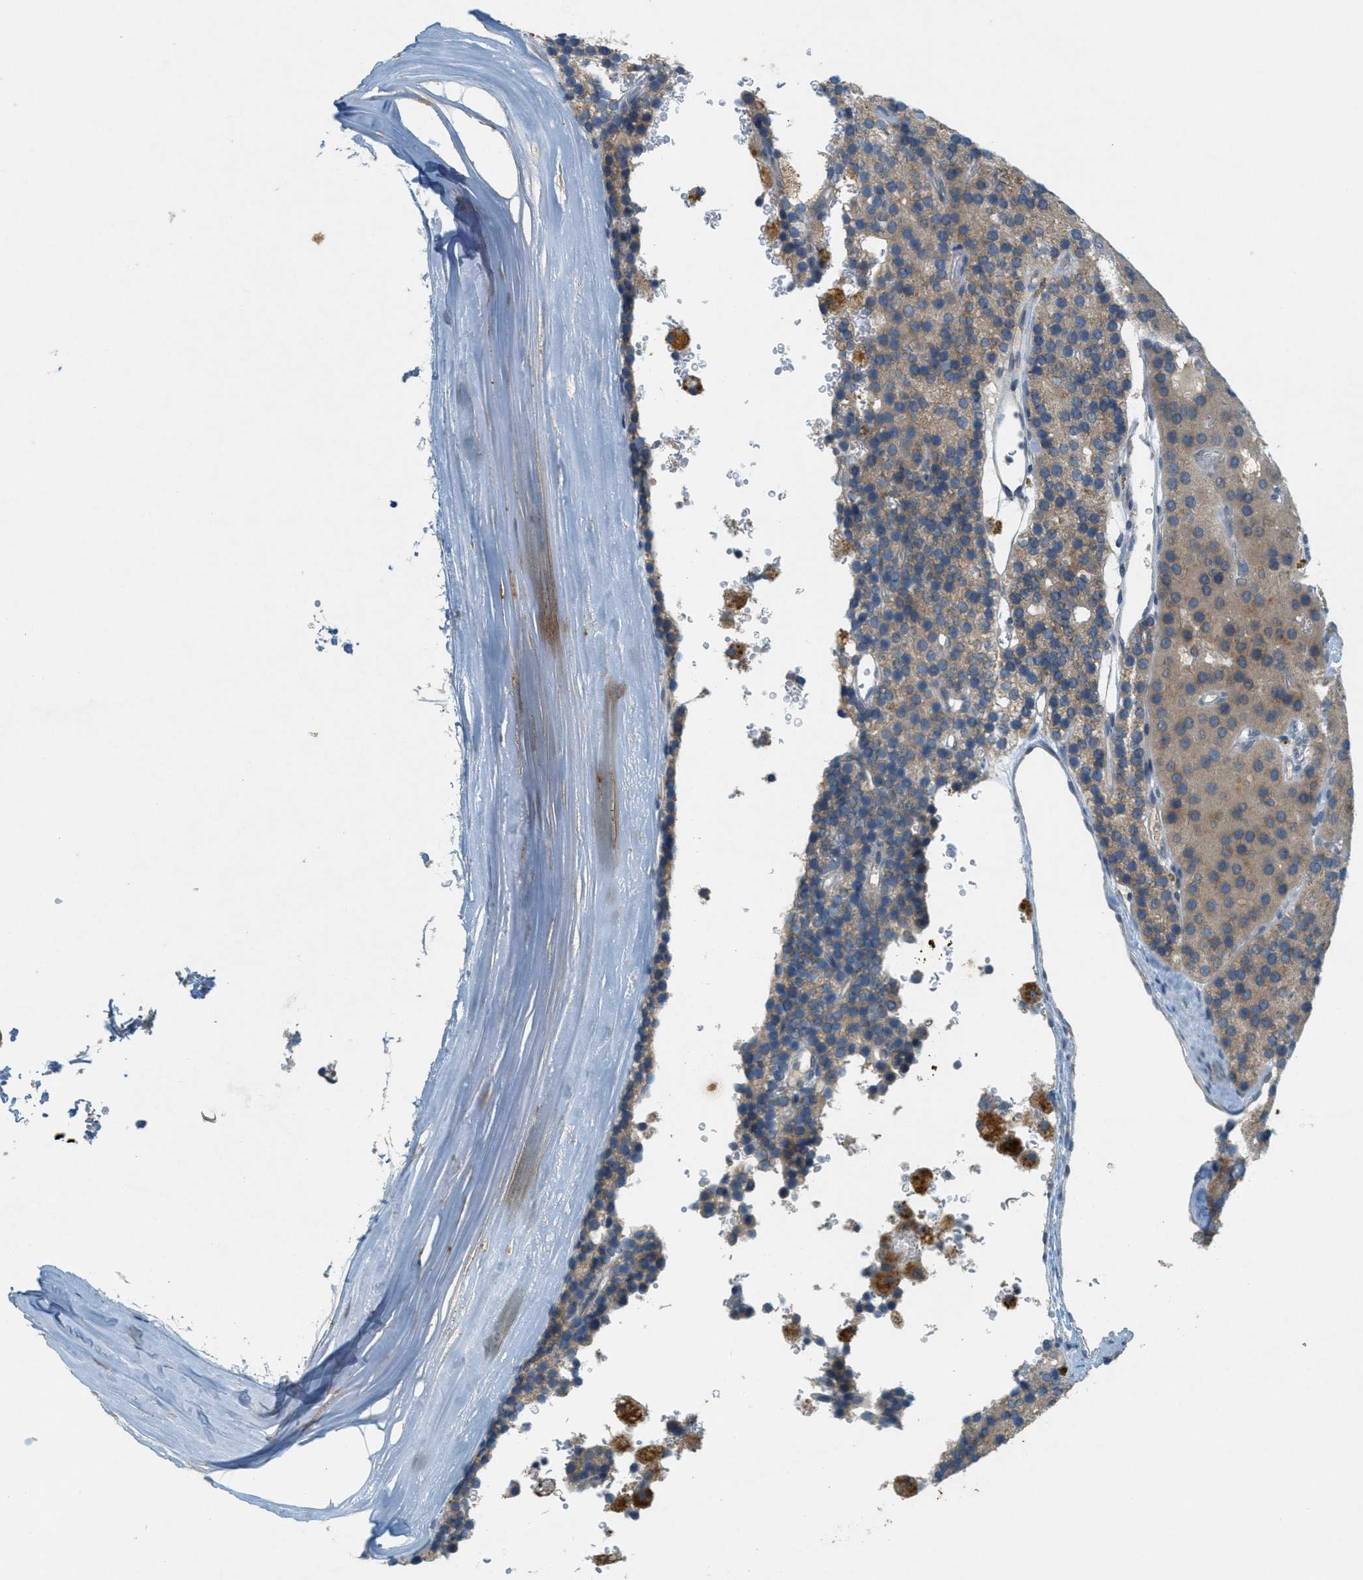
{"staining": {"intensity": "weak", "quantity": ">75%", "location": "cytoplasmic/membranous"}, "tissue": "parathyroid gland", "cell_type": "Glandular cells", "image_type": "normal", "snomed": [{"axis": "morphology", "description": "Normal tissue, NOS"}, {"axis": "morphology", "description": "Adenoma, NOS"}, {"axis": "topography", "description": "Parathyroid gland"}], "caption": "Glandular cells show weak cytoplasmic/membranous staining in about >75% of cells in unremarkable parathyroid gland.", "gene": "SIGMAR1", "patient": {"sex": "female", "age": 86}}